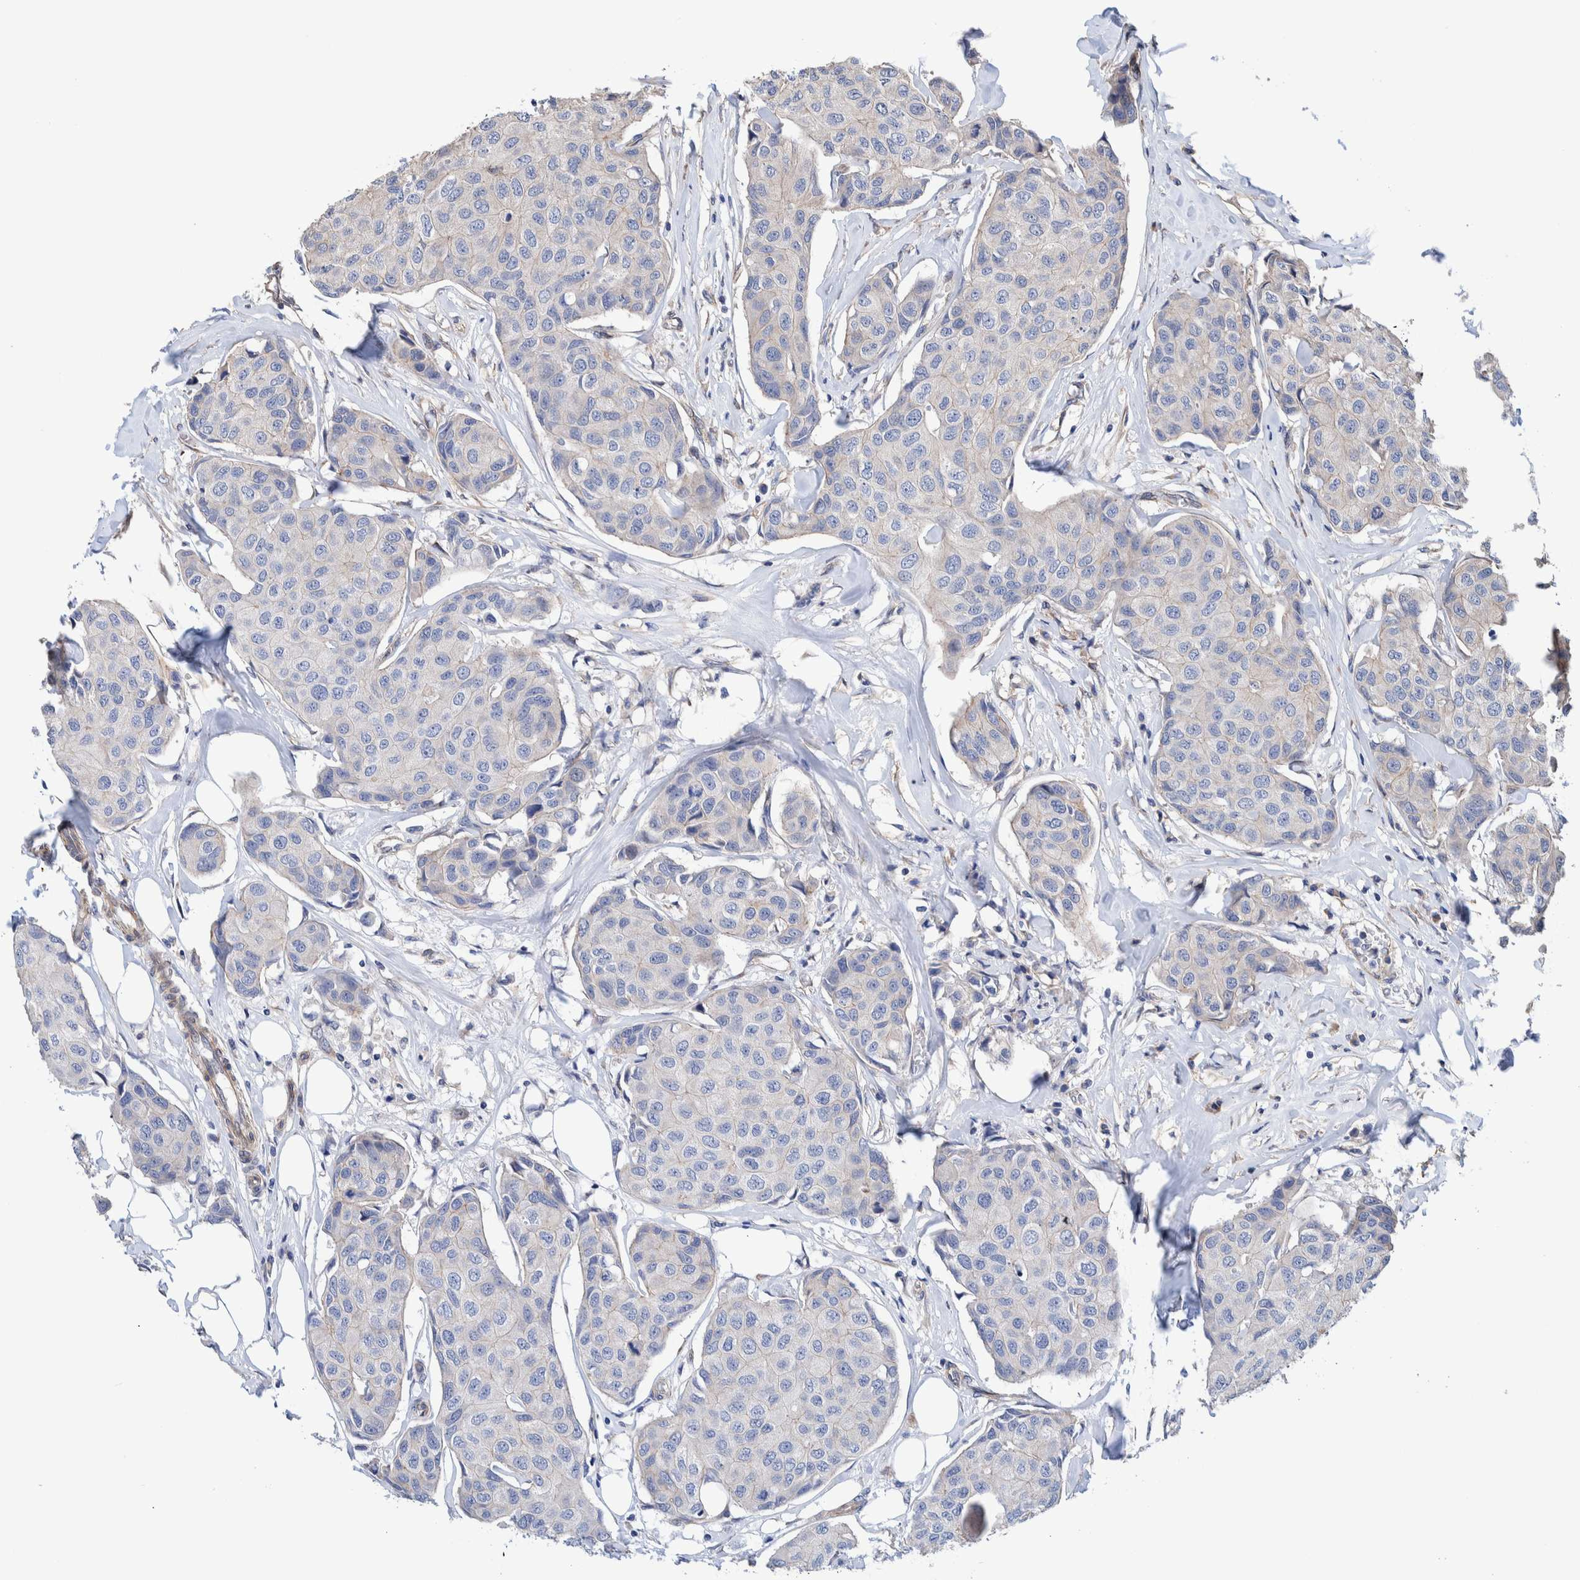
{"staining": {"intensity": "negative", "quantity": "none", "location": "none"}, "tissue": "breast cancer", "cell_type": "Tumor cells", "image_type": "cancer", "snomed": [{"axis": "morphology", "description": "Duct carcinoma"}, {"axis": "topography", "description": "Breast"}], "caption": "A histopathology image of breast invasive ductal carcinoma stained for a protein displays no brown staining in tumor cells. (Brightfield microscopy of DAB immunohistochemistry at high magnification).", "gene": "SLC45A4", "patient": {"sex": "female", "age": 80}}